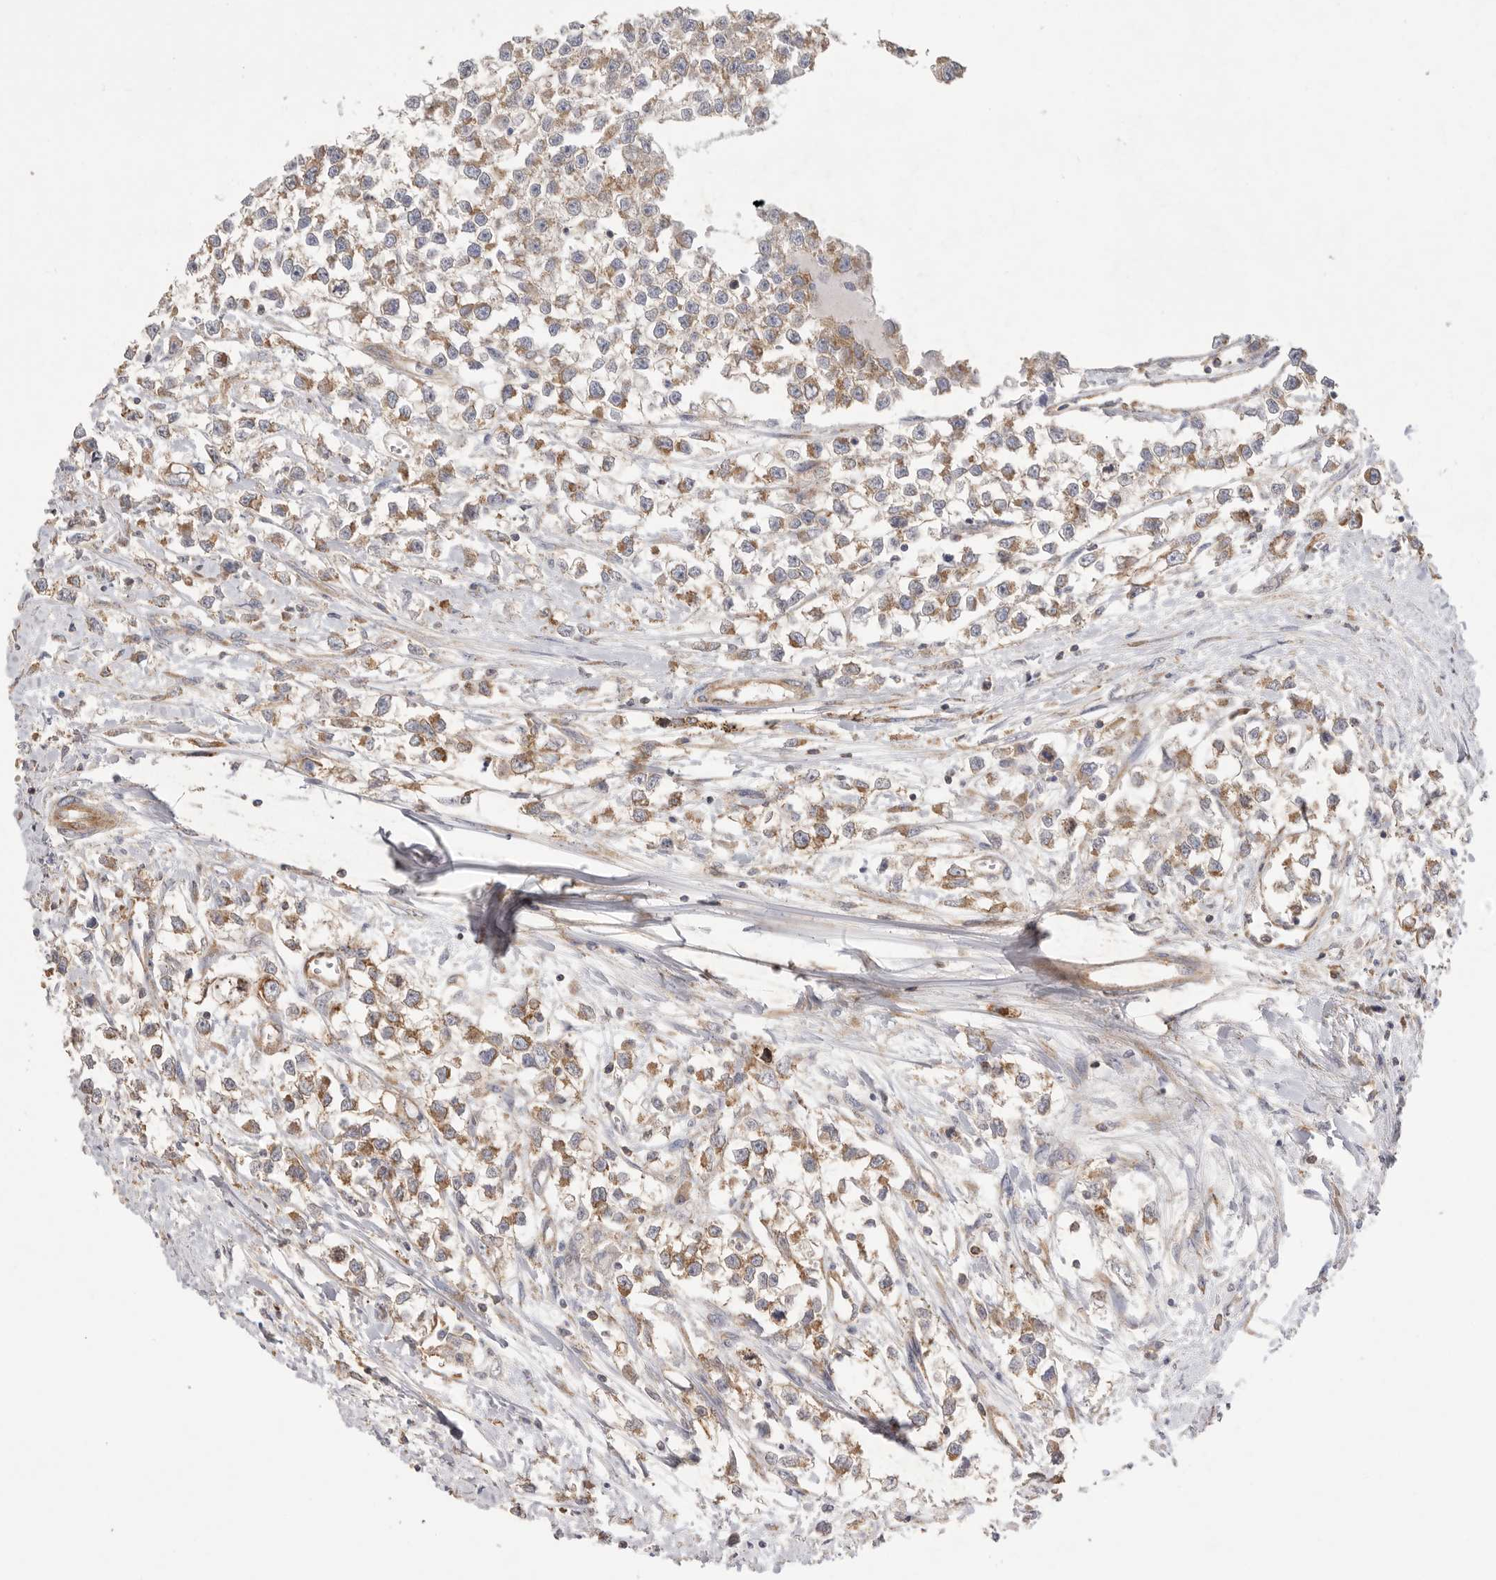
{"staining": {"intensity": "moderate", "quantity": ">75%", "location": "cytoplasmic/membranous"}, "tissue": "testis cancer", "cell_type": "Tumor cells", "image_type": "cancer", "snomed": [{"axis": "morphology", "description": "Seminoma, NOS"}, {"axis": "morphology", "description": "Carcinoma, Embryonal, NOS"}, {"axis": "topography", "description": "Testis"}], "caption": "IHC histopathology image of neoplastic tissue: human testis cancer stained using immunohistochemistry displays medium levels of moderate protein expression localized specifically in the cytoplasmic/membranous of tumor cells, appearing as a cytoplasmic/membranous brown color.", "gene": "SERBP1", "patient": {"sex": "male", "age": 51}}